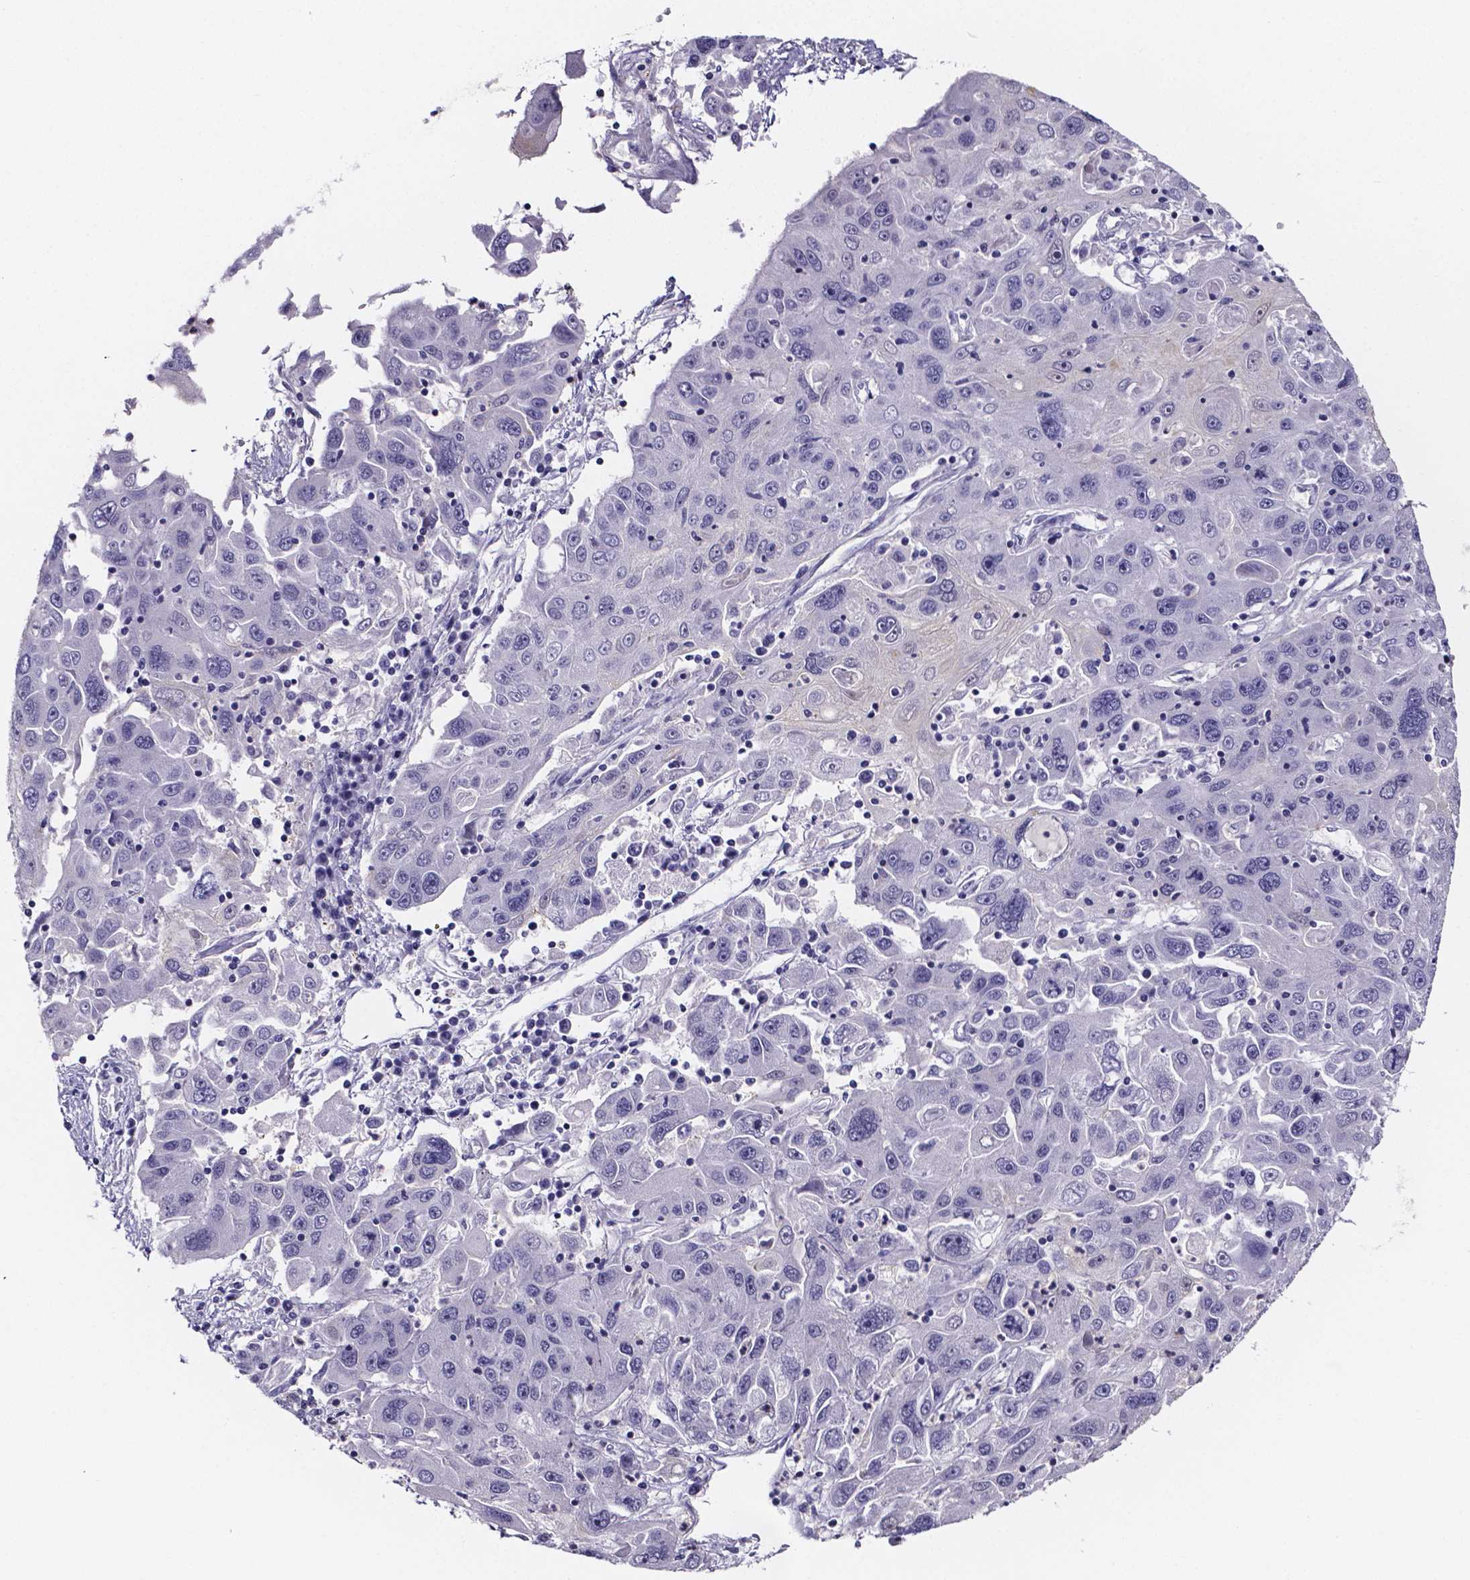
{"staining": {"intensity": "negative", "quantity": "none", "location": "none"}, "tissue": "stomach cancer", "cell_type": "Tumor cells", "image_type": "cancer", "snomed": [{"axis": "morphology", "description": "Adenocarcinoma, NOS"}, {"axis": "topography", "description": "Stomach"}], "caption": "Stomach adenocarcinoma was stained to show a protein in brown. There is no significant positivity in tumor cells.", "gene": "IZUMO1", "patient": {"sex": "male", "age": 56}}